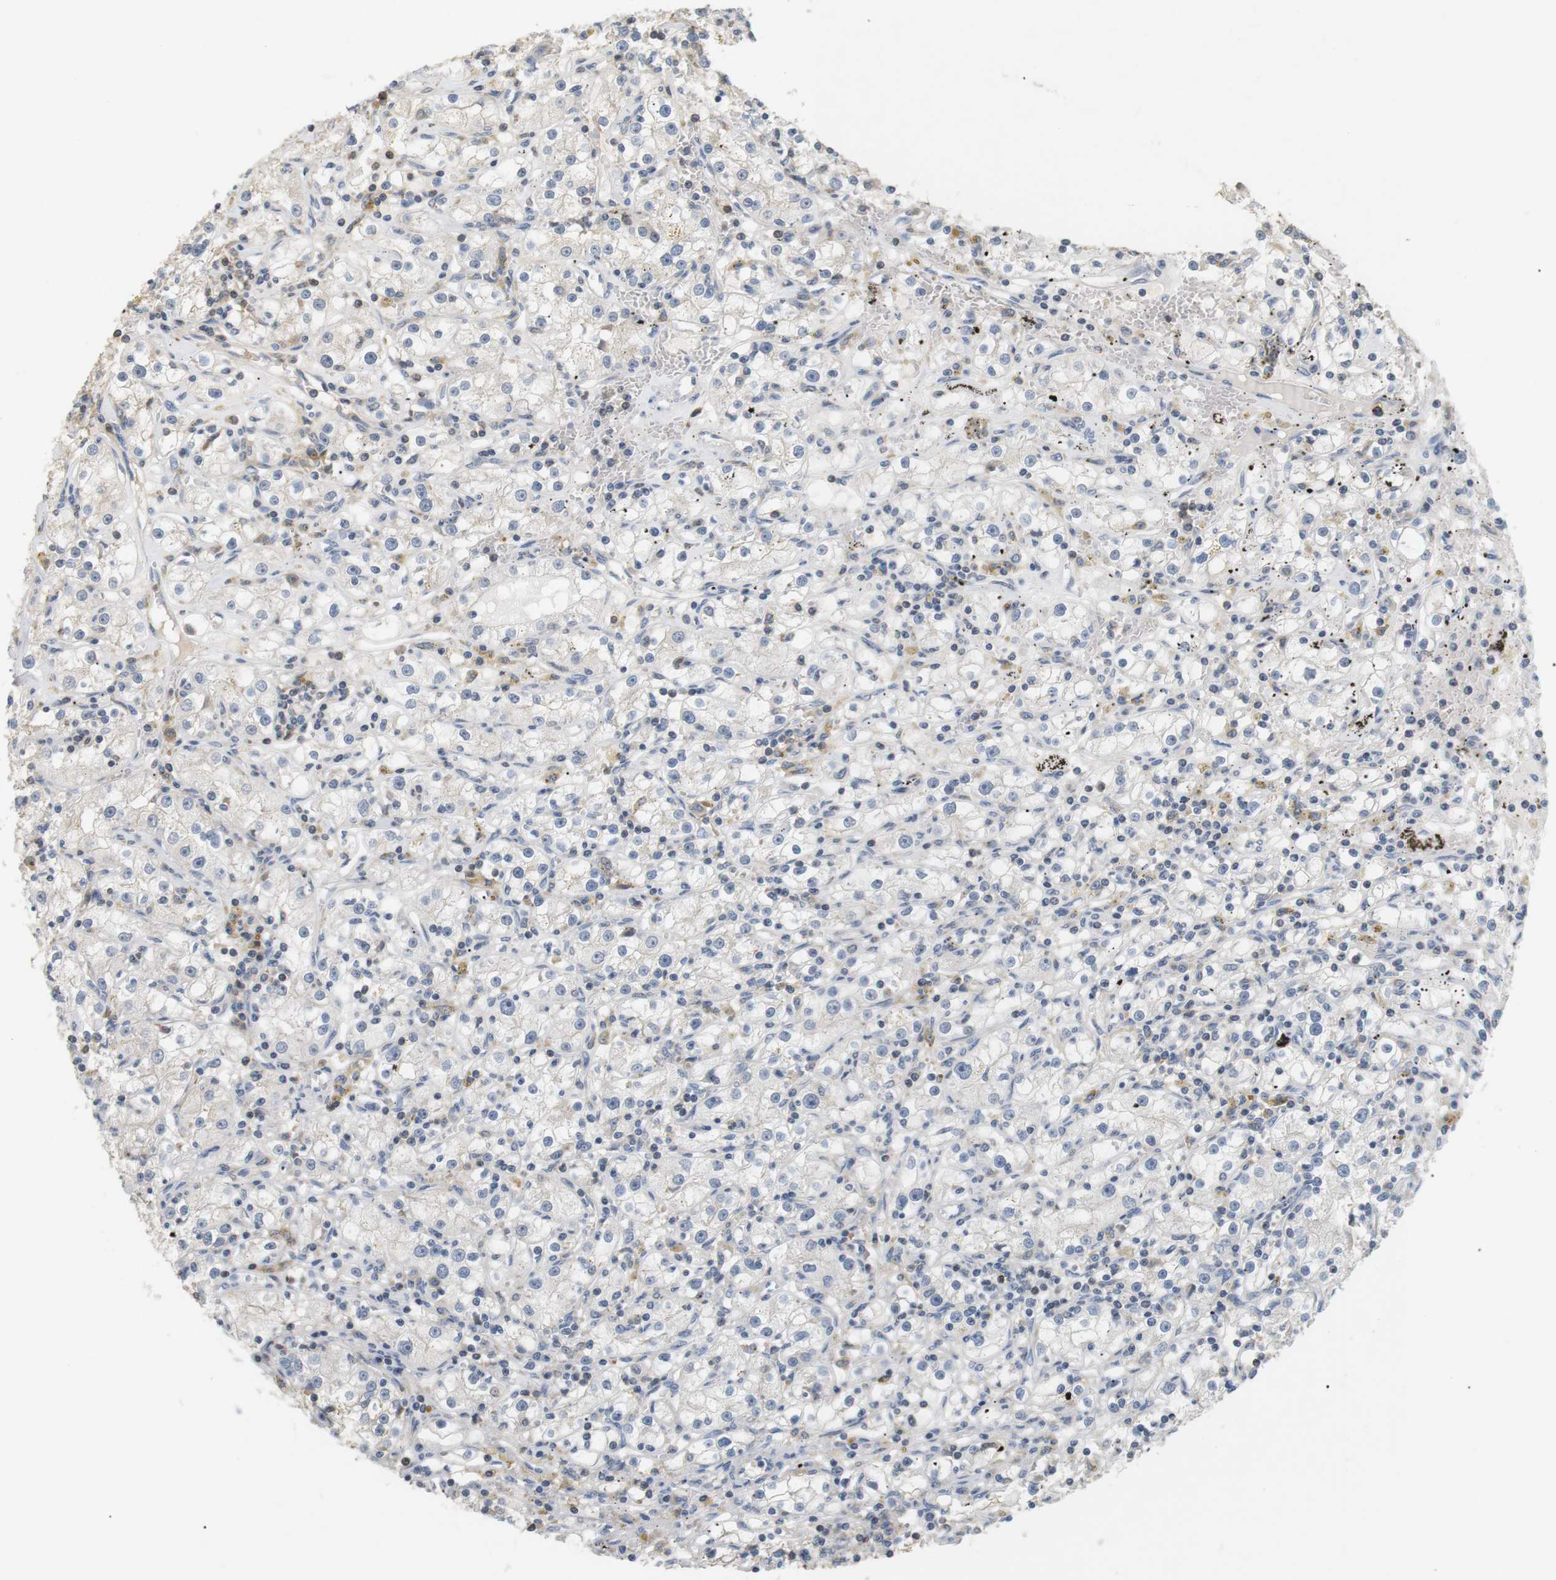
{"staining": {"intensity": "negative", "quantity": "none", "location": "none"}, "tissue": "renal cancer", "cell_type": "Tumor cells", "image_type": "cancer", "snomed": [{"axis": "morphology", "description": "Adenocarcinoma, NOS"}, {"axis": "topography", "description": "Kidney"}], "caption": "Histopathology image shows no protein expression in tumor cells of renal cancer tissue. (DAB immunohistochemistry (IHC) visualized using brightfield microscopy, high magnification).", "gene": "P2RY1", "patient": {"sex": "male", "age": 56}}